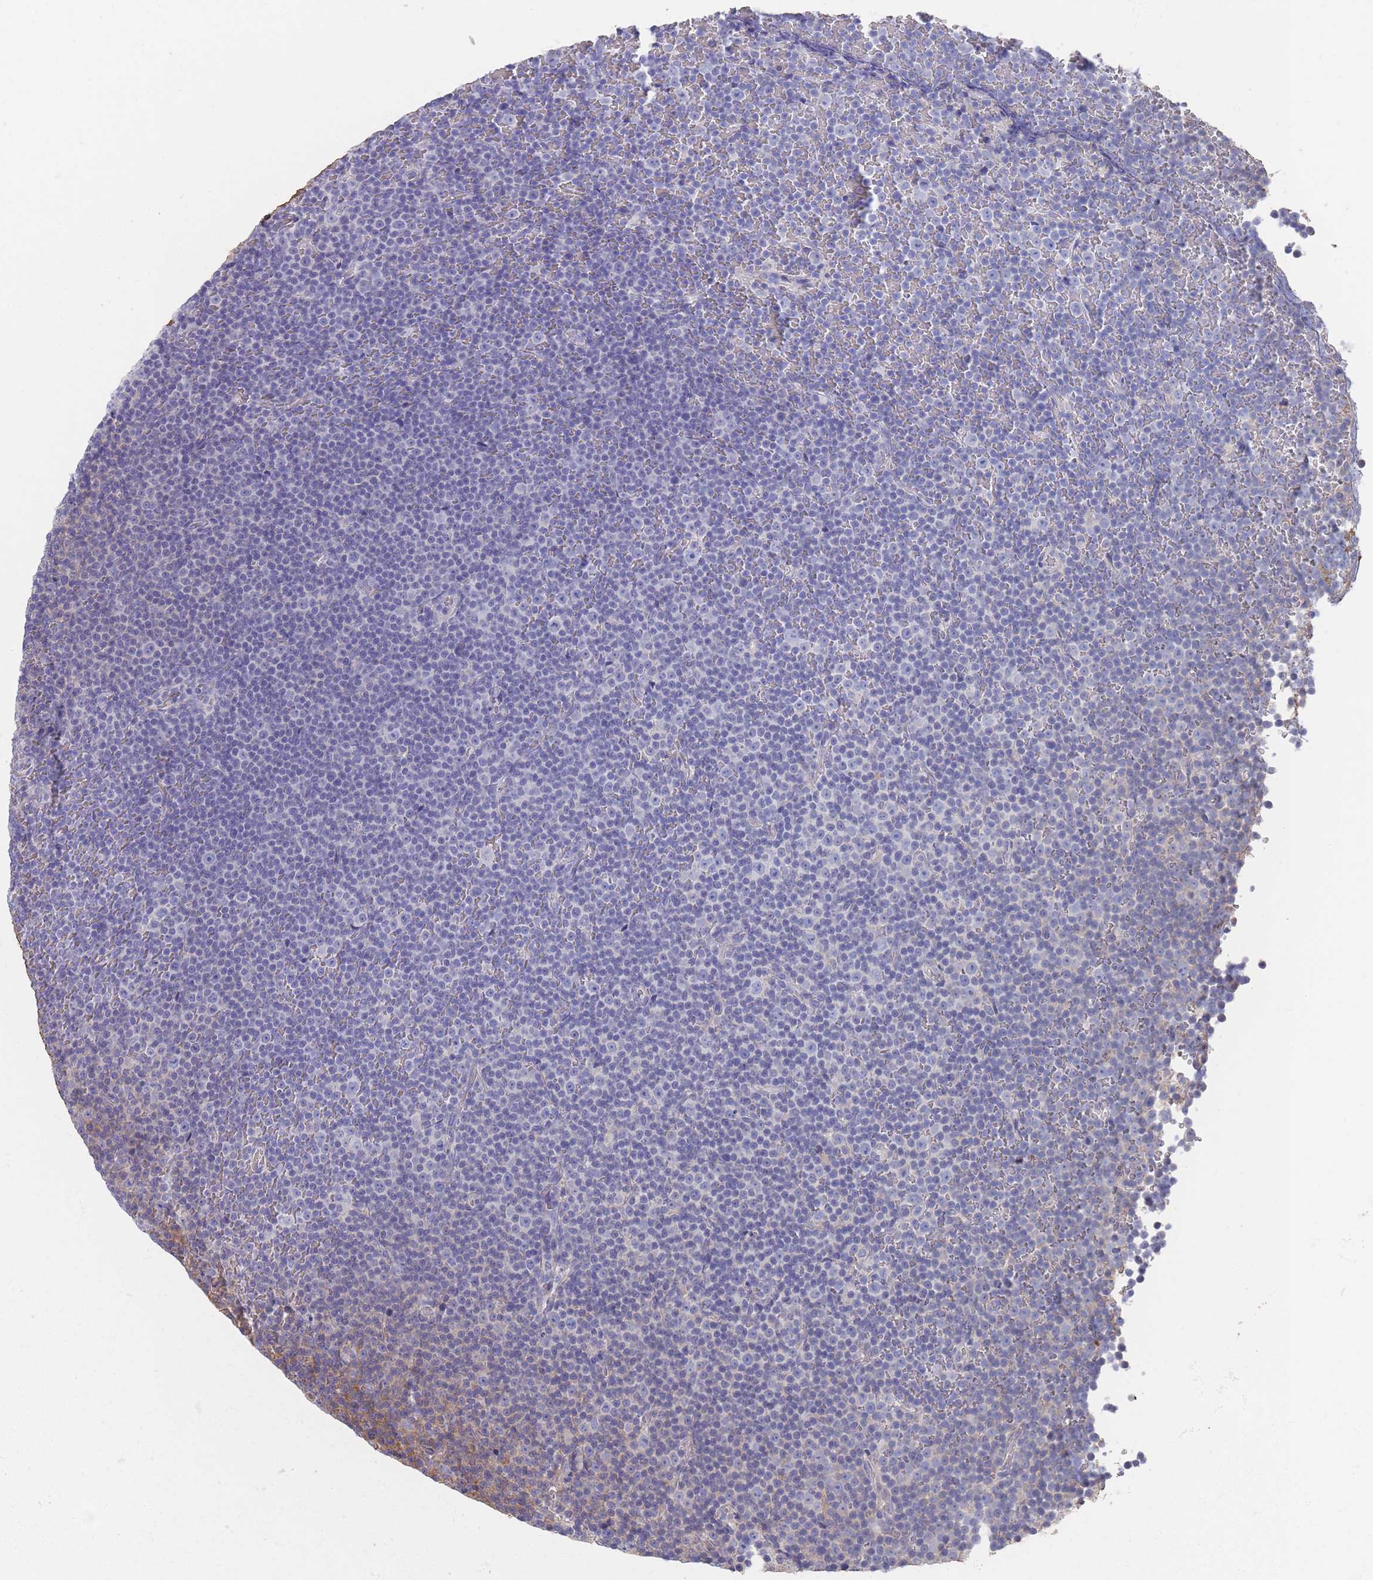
{"staining": {"intensity": "negative", "quantity": "none", "location": "none"}, "tissue": "lymphoma", "cell_type": "Tumor cells", "image_type": "cancer", "snomed": [{"axis": "morphology", "description": "Malignant lymphoma, non-Hodgkin's type, Low grade"}, {"axis": "topography", "description": "Lymph node"}], "caption": "There is no significant staining in tumor cells of malignant lymphoma, non-Hodgkin's type (low-grade).", "gene": "SCCPDH", "patient": {"sex": "female", "age": 67}}